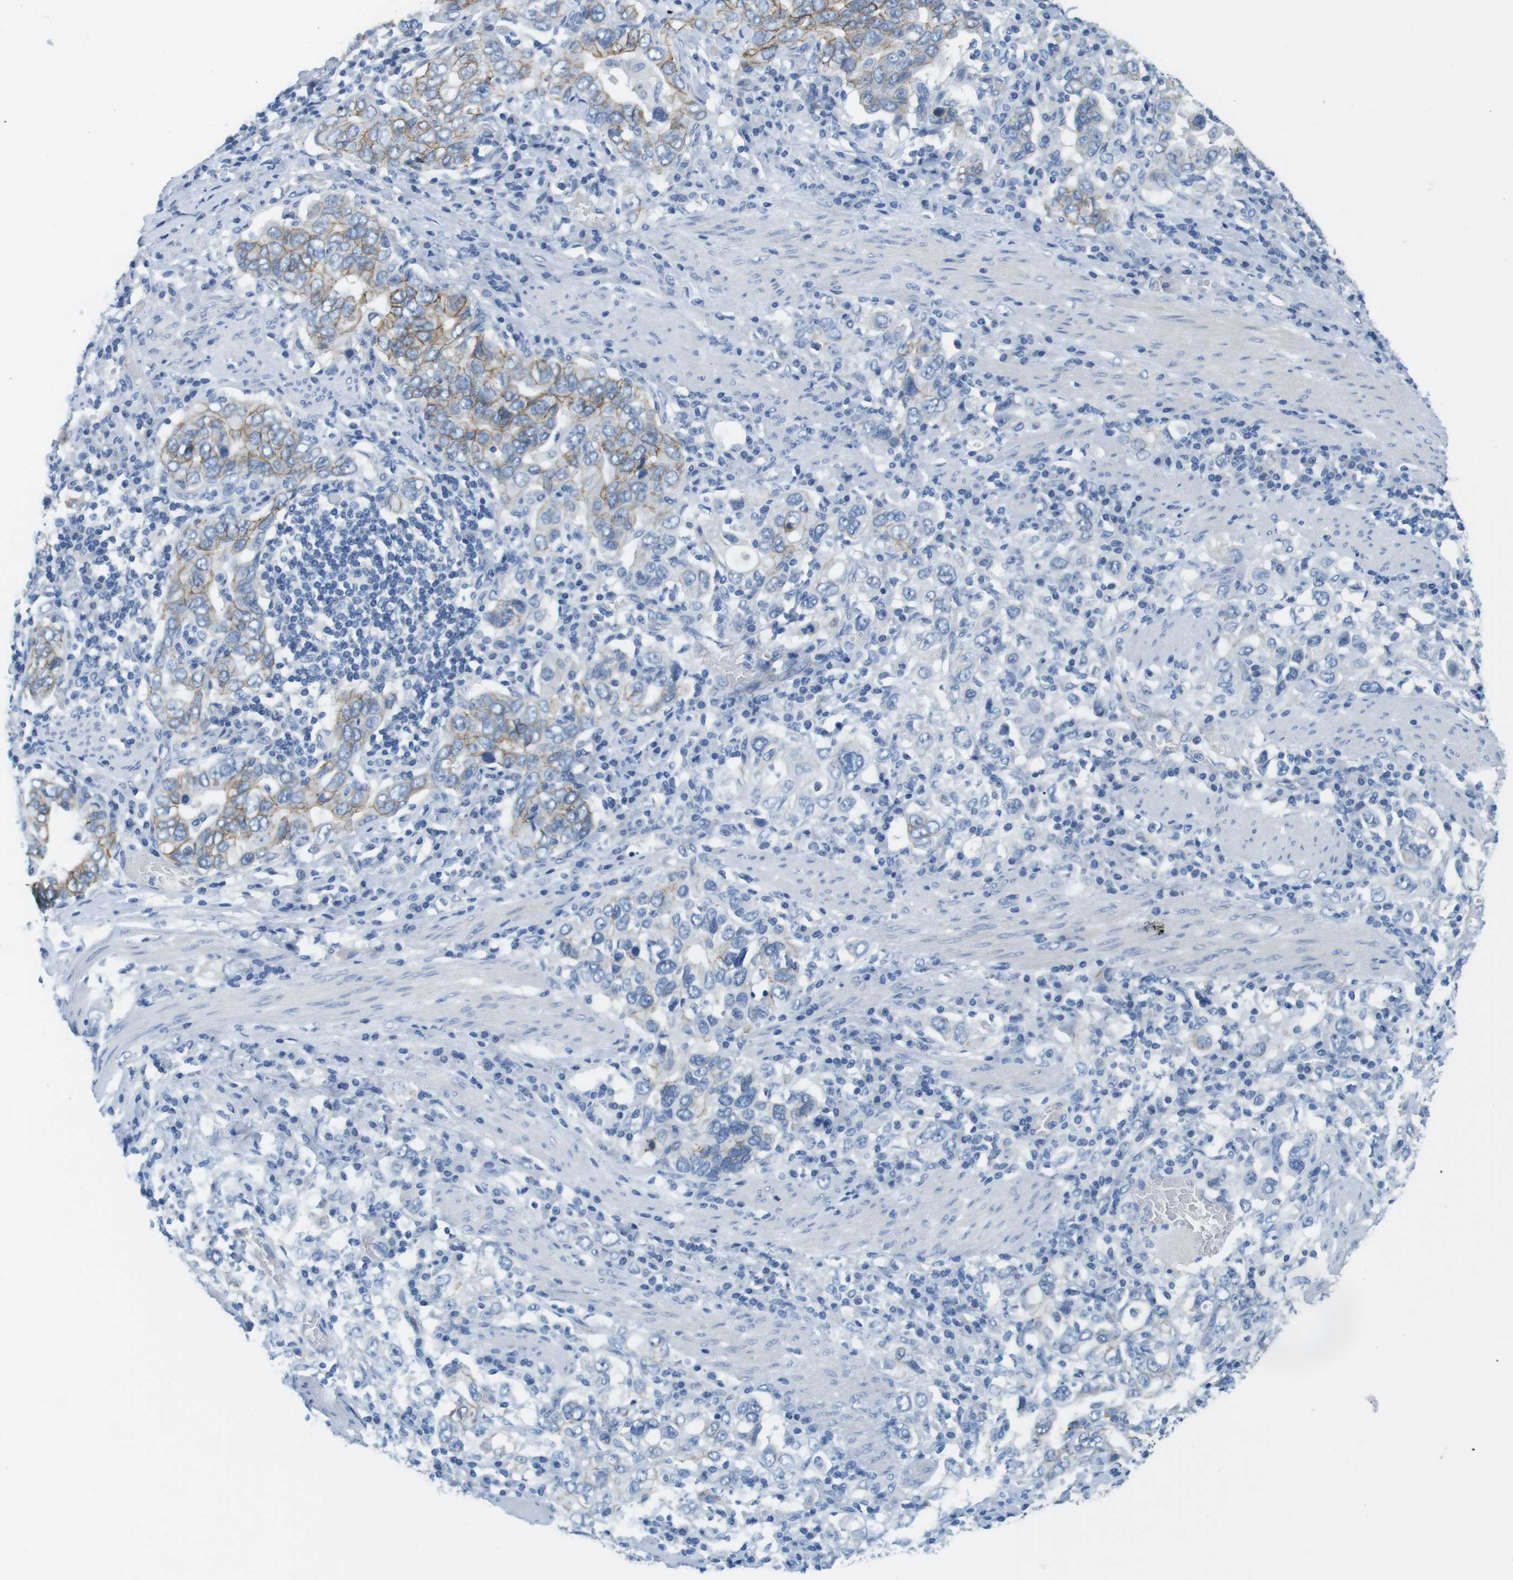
{"staining": {"intensity": "moderate", "quantity": "<25%", "location": "cytoplasmic/membranous"}, "tissue": "stomach cancer", "cell_type": "Tumor cells", "image_type": "cancer", "snomed": [{"axis": "morphology", "description": "Adenocarcinoma, NOS"}, {"axis": "topography", "description": "Stomach, upper"}], "caption": "Moderate cytoplasmic/membranous positivity is present in about <25% of tumor cells in stomach cancer (adenocarcinoma).", "gene": "SLC6A6", "patient": {"sex": "male", "age": 62}}